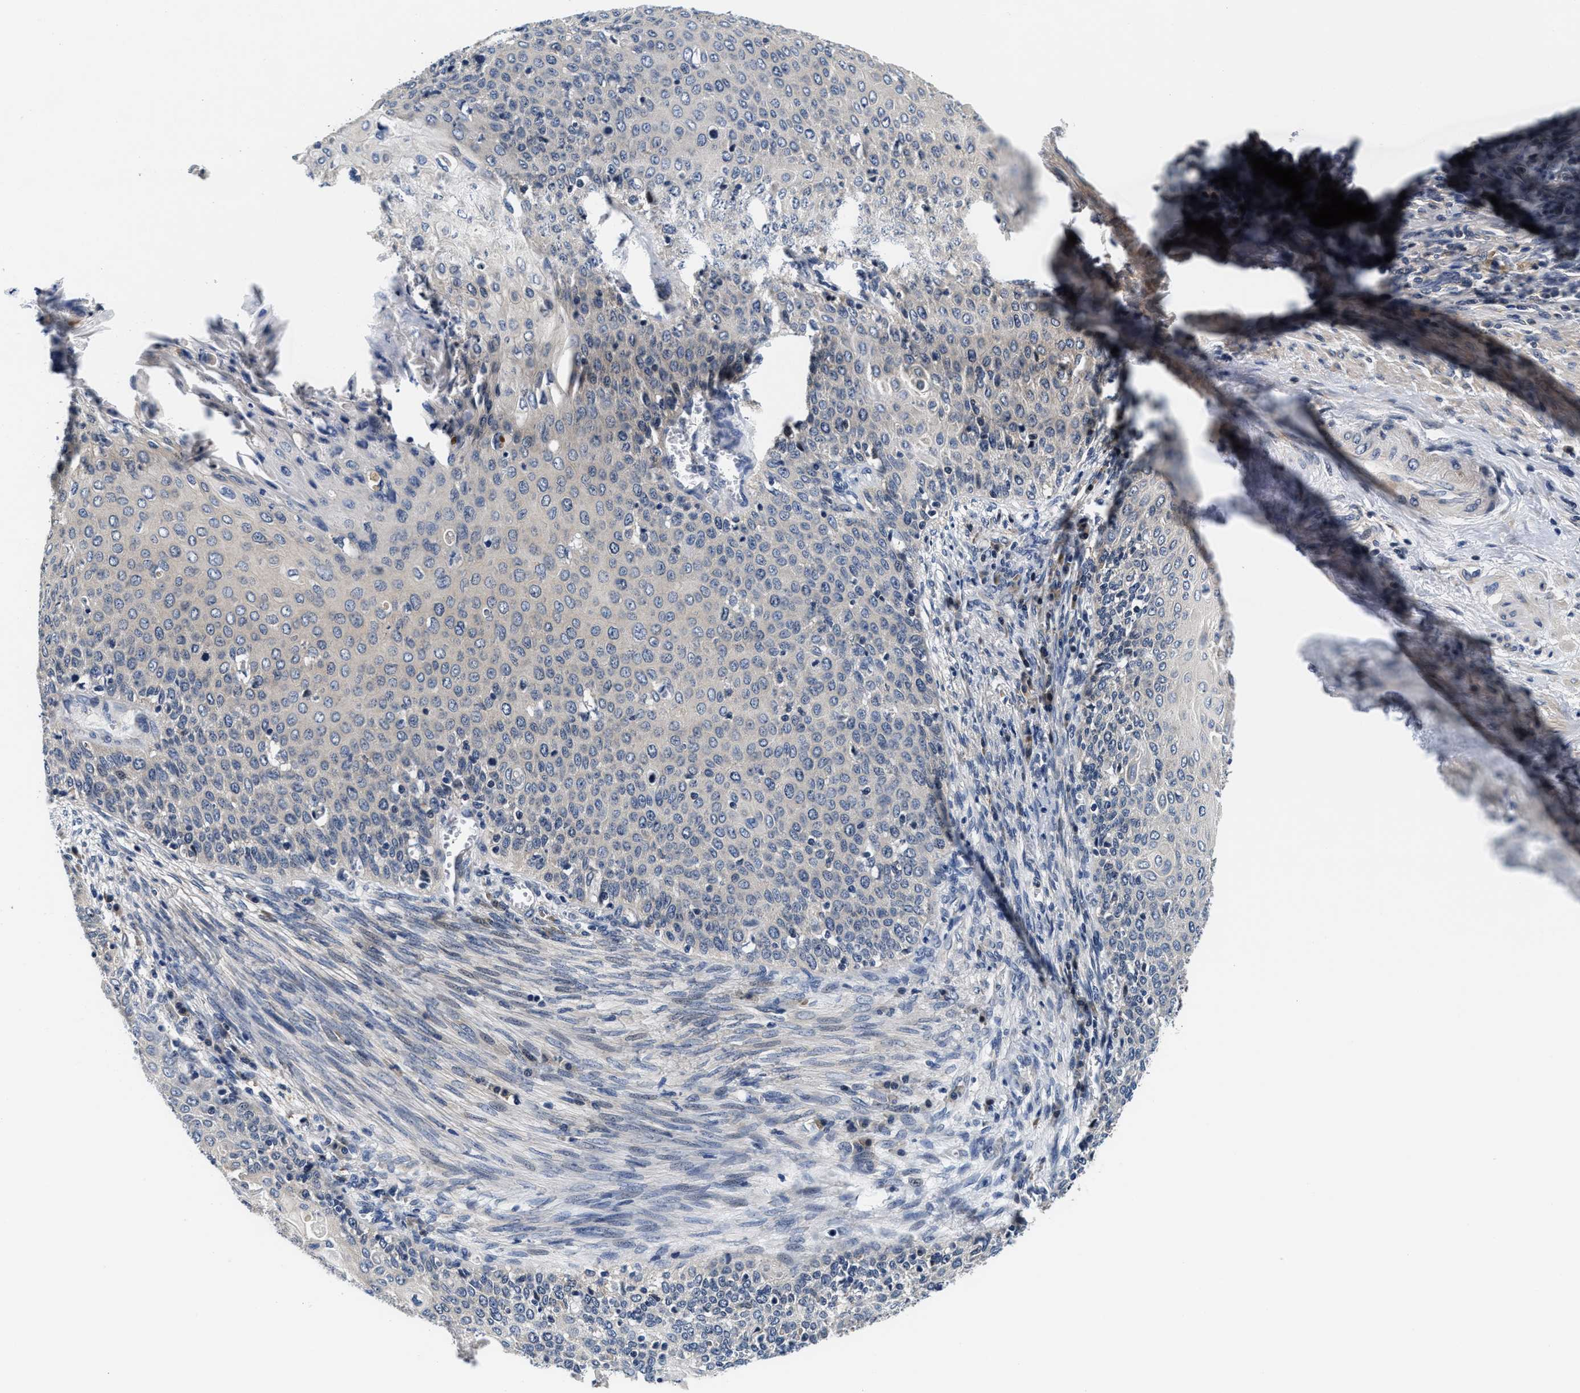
{"staining": {"intensity": "negative", "quantity": "none", "location": "none"}, "tissue": "cervical cancer", "cell_type": "Tumor cells", "image_type": "cancer", "snomed": [{"axis": "morphology", "description": "Squamous cell carcinoma, NOS"}, {"axis": "topography", "description": "Cervix"}], "caption": "The image displays no staining of tumor cells in squamous cell carcinoma (cervical).", "gene": "PHPT1", "patient": {"sex": "female", "age": 39}}